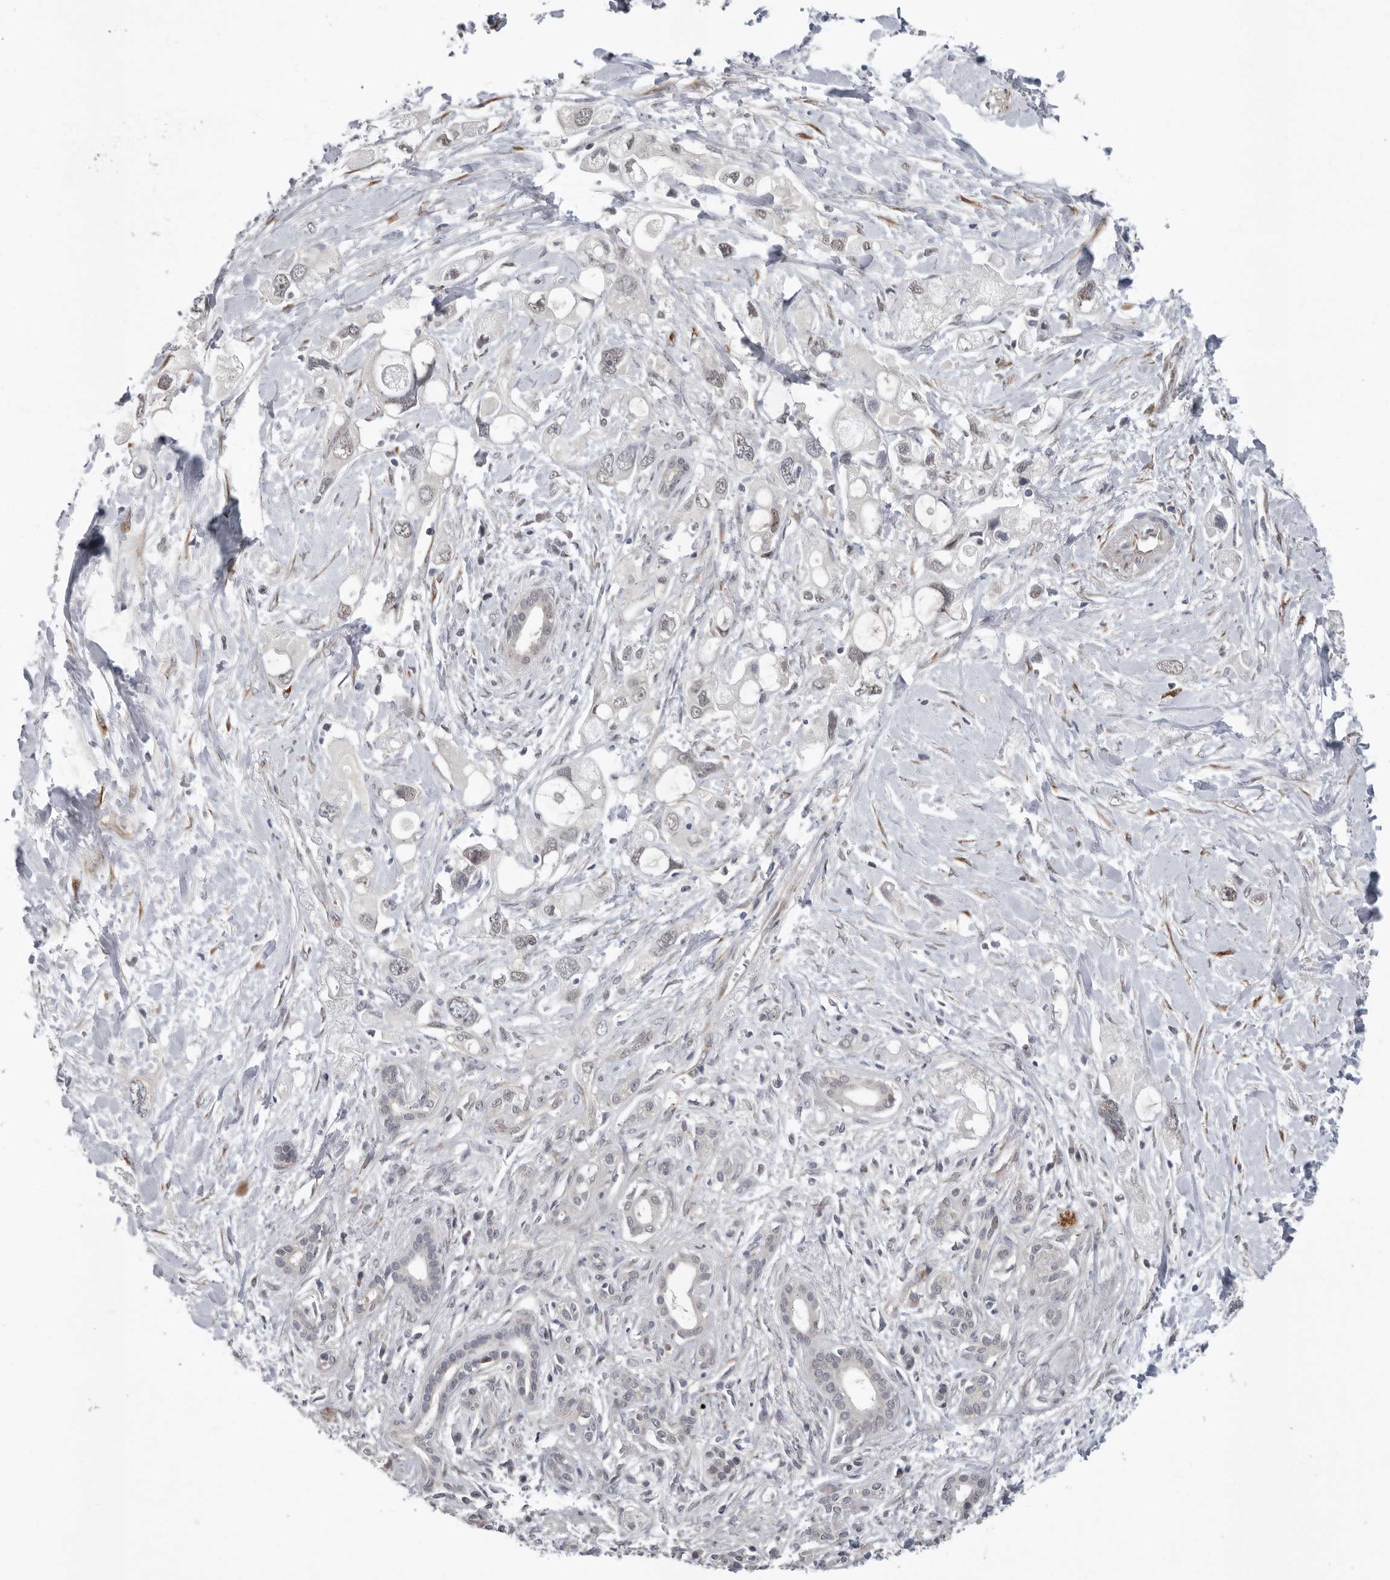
{"staining": {"intensity": "negative", "quantity": "none", "location": "none"}, "tissue": "pancreatic cancer", "cell_type": "Tumor cells", "image_type": "cancer", "snomed": [{"axis": "morphology", "description": "Adenocarcinoma, NOS"}, {"axis": "topography", "description": "Pancreas"}], "caption": "This is an immunohistochemistry histopathology image of pancreatic adenocarcinoma. There is no staining in tumor cells.", "gene": "RALGPS2", "patient": {"sex": "female", "age": 56}}